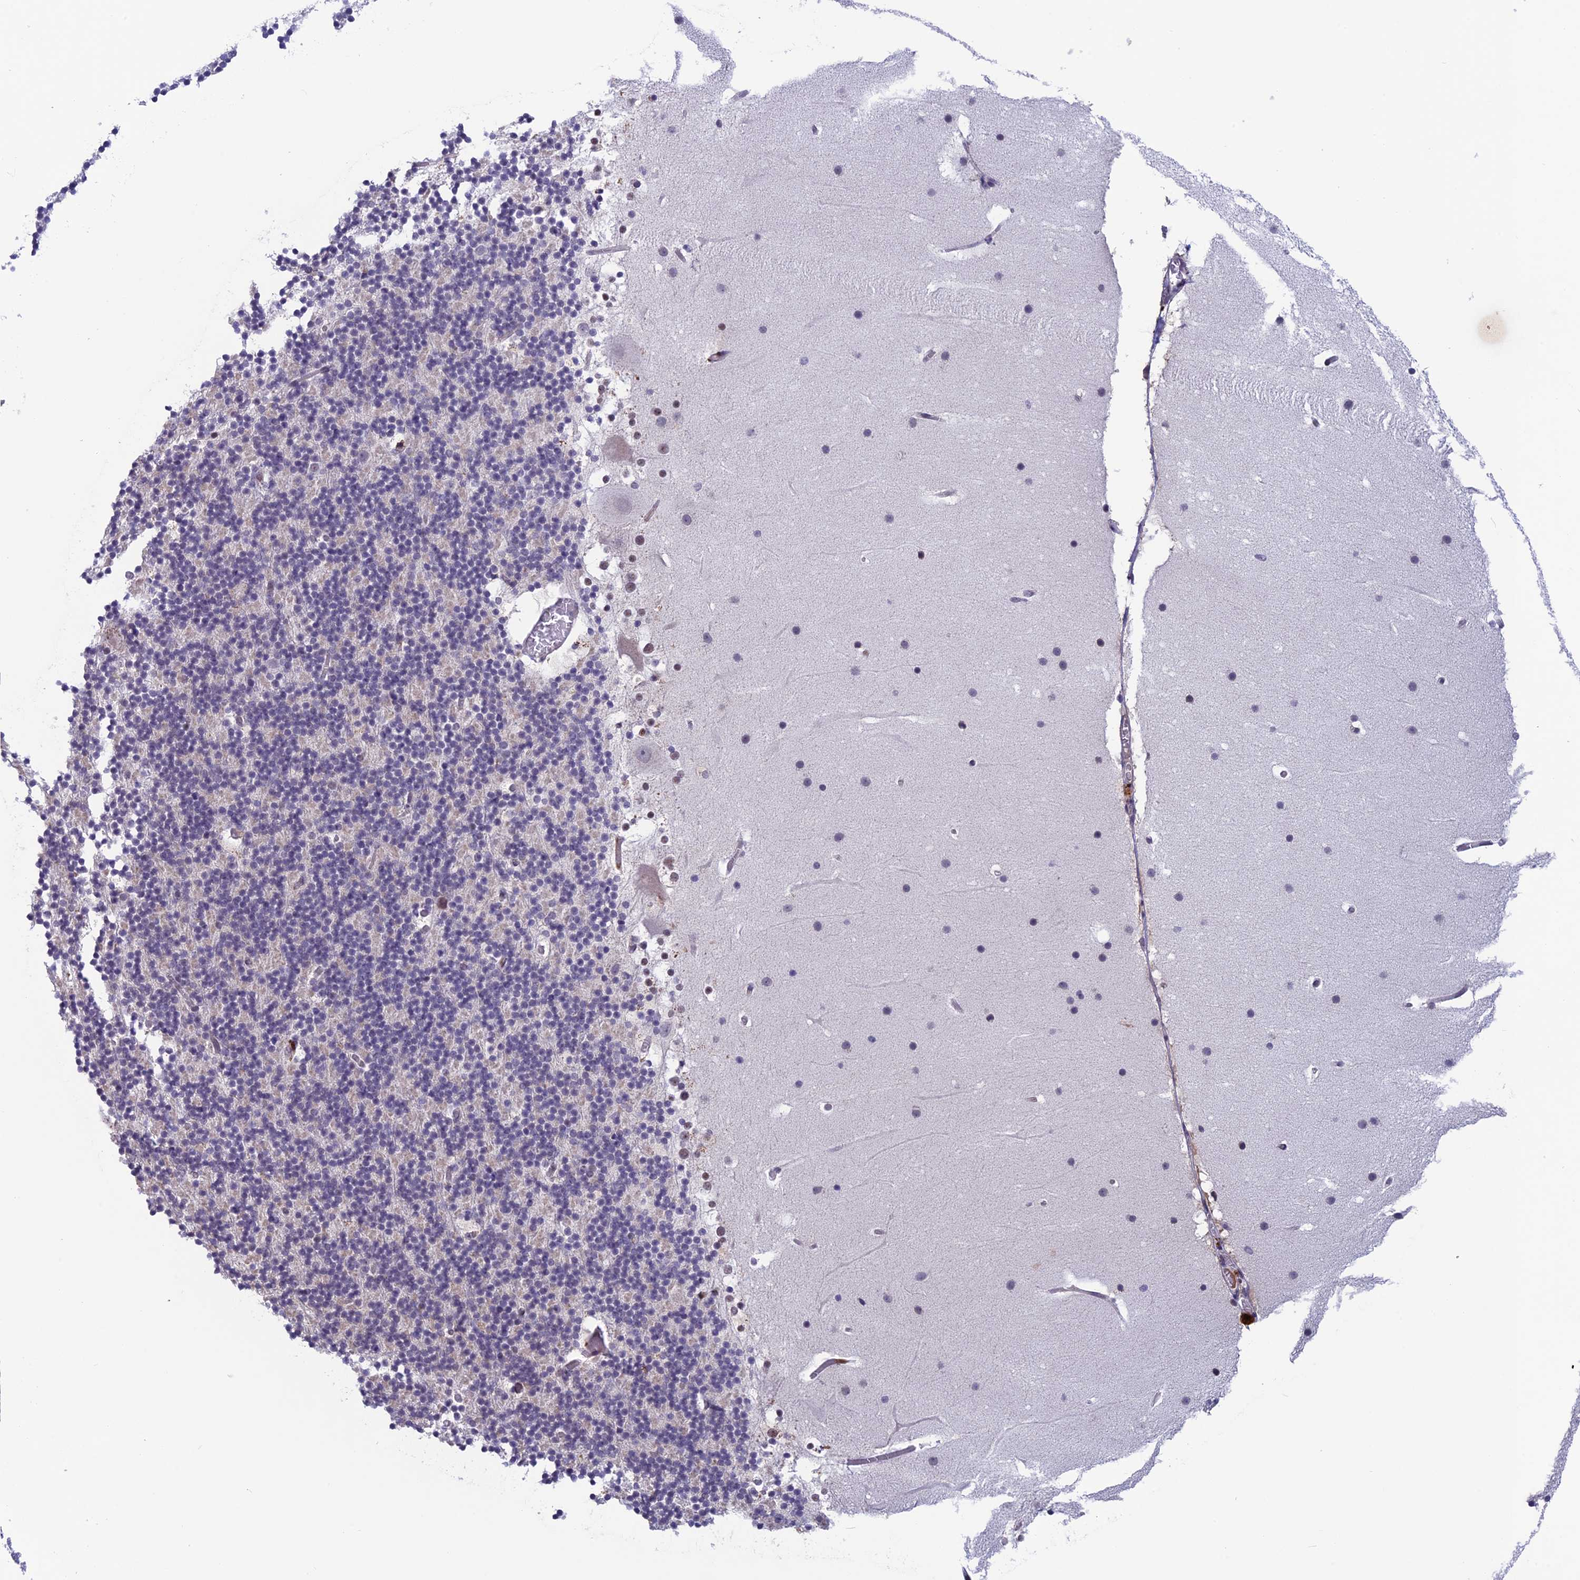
{"staining": {"intensity": "negative", "quantity": "none", "location": "none"}, "tissue": "cerebellum", "cell_type": "Cells in granular layer", "image_type": "normal", "snomed": [{"axis": "morphology", "description": "Normal tissue, NOS"}, {"axis": "topography", "description": "Cerebellum"}], "caption": "Immunohistochemistry (IHC) of benign human cerebellum exhibits no staining in cells in granular layer. Brightfield microscopy of IHC stained with DAB (brown) and hematoxylin (blue), captured at high magnification.", "gene": "FKBPL", "patient": {"sex": "male", "age": 57}}